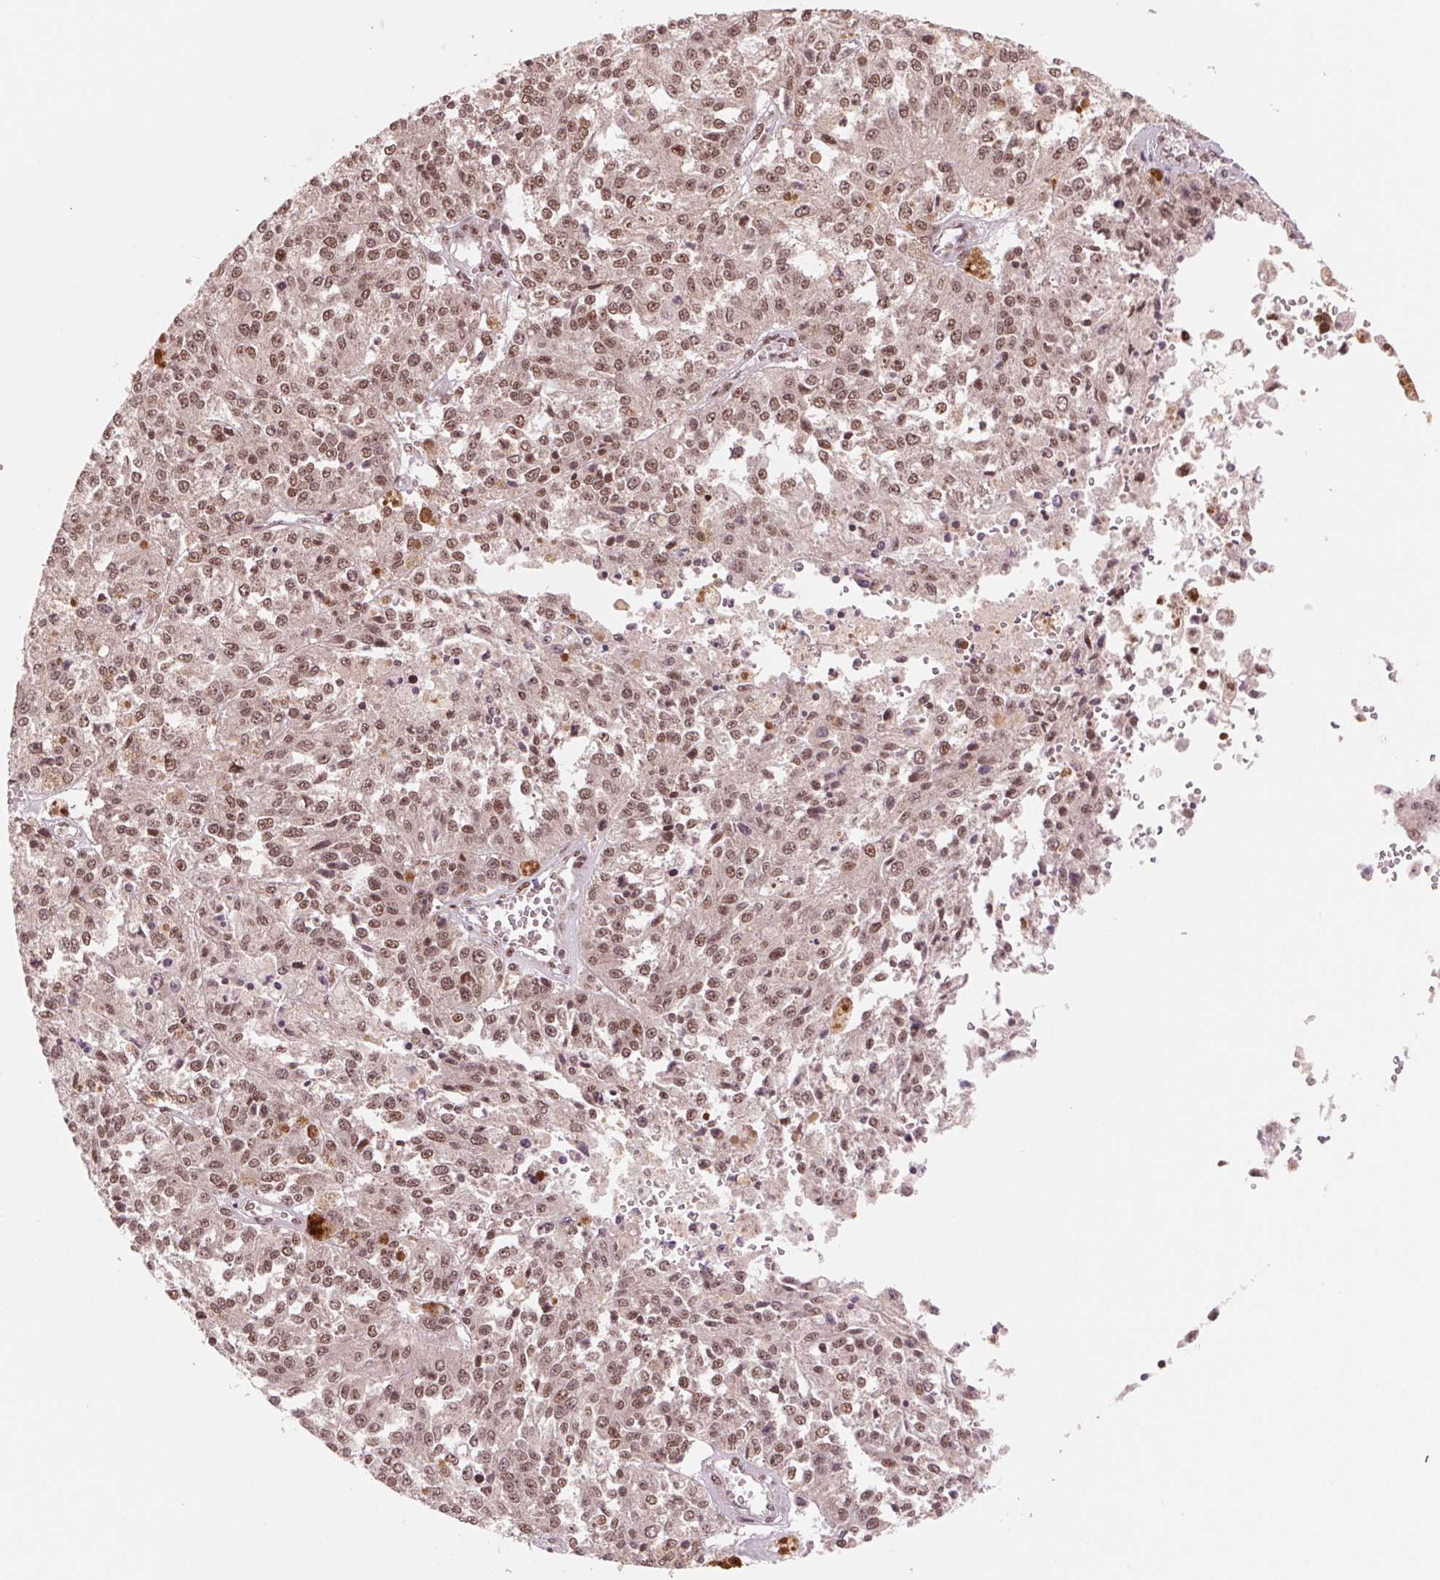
{"staining": {"intensity": "moderate", "quantity": ">75%", "location": "nuclear"}, "tissue": "melanoma", "cell_type": "Tumor cells", "image_type": "cancer", "snomed": [{"axis": "morphology", "description": "Malignant melanoma, Metastatic site"}, {"axis": "topography", "description": "Lymph node"}], "caption": "Melanoma stained with DAB immunohistochemistry exhibits medium levels of moderate nuclear staining in about >75% of tumor cells. The staining is performed using DAB (3,3'-diaminobenzidine) brown chromogen to label protein expression. The nuclei are counter-stained blue using hematoxylin.", "gene": "TTLL9", "patient": {"sex": "female", "age": 64}}